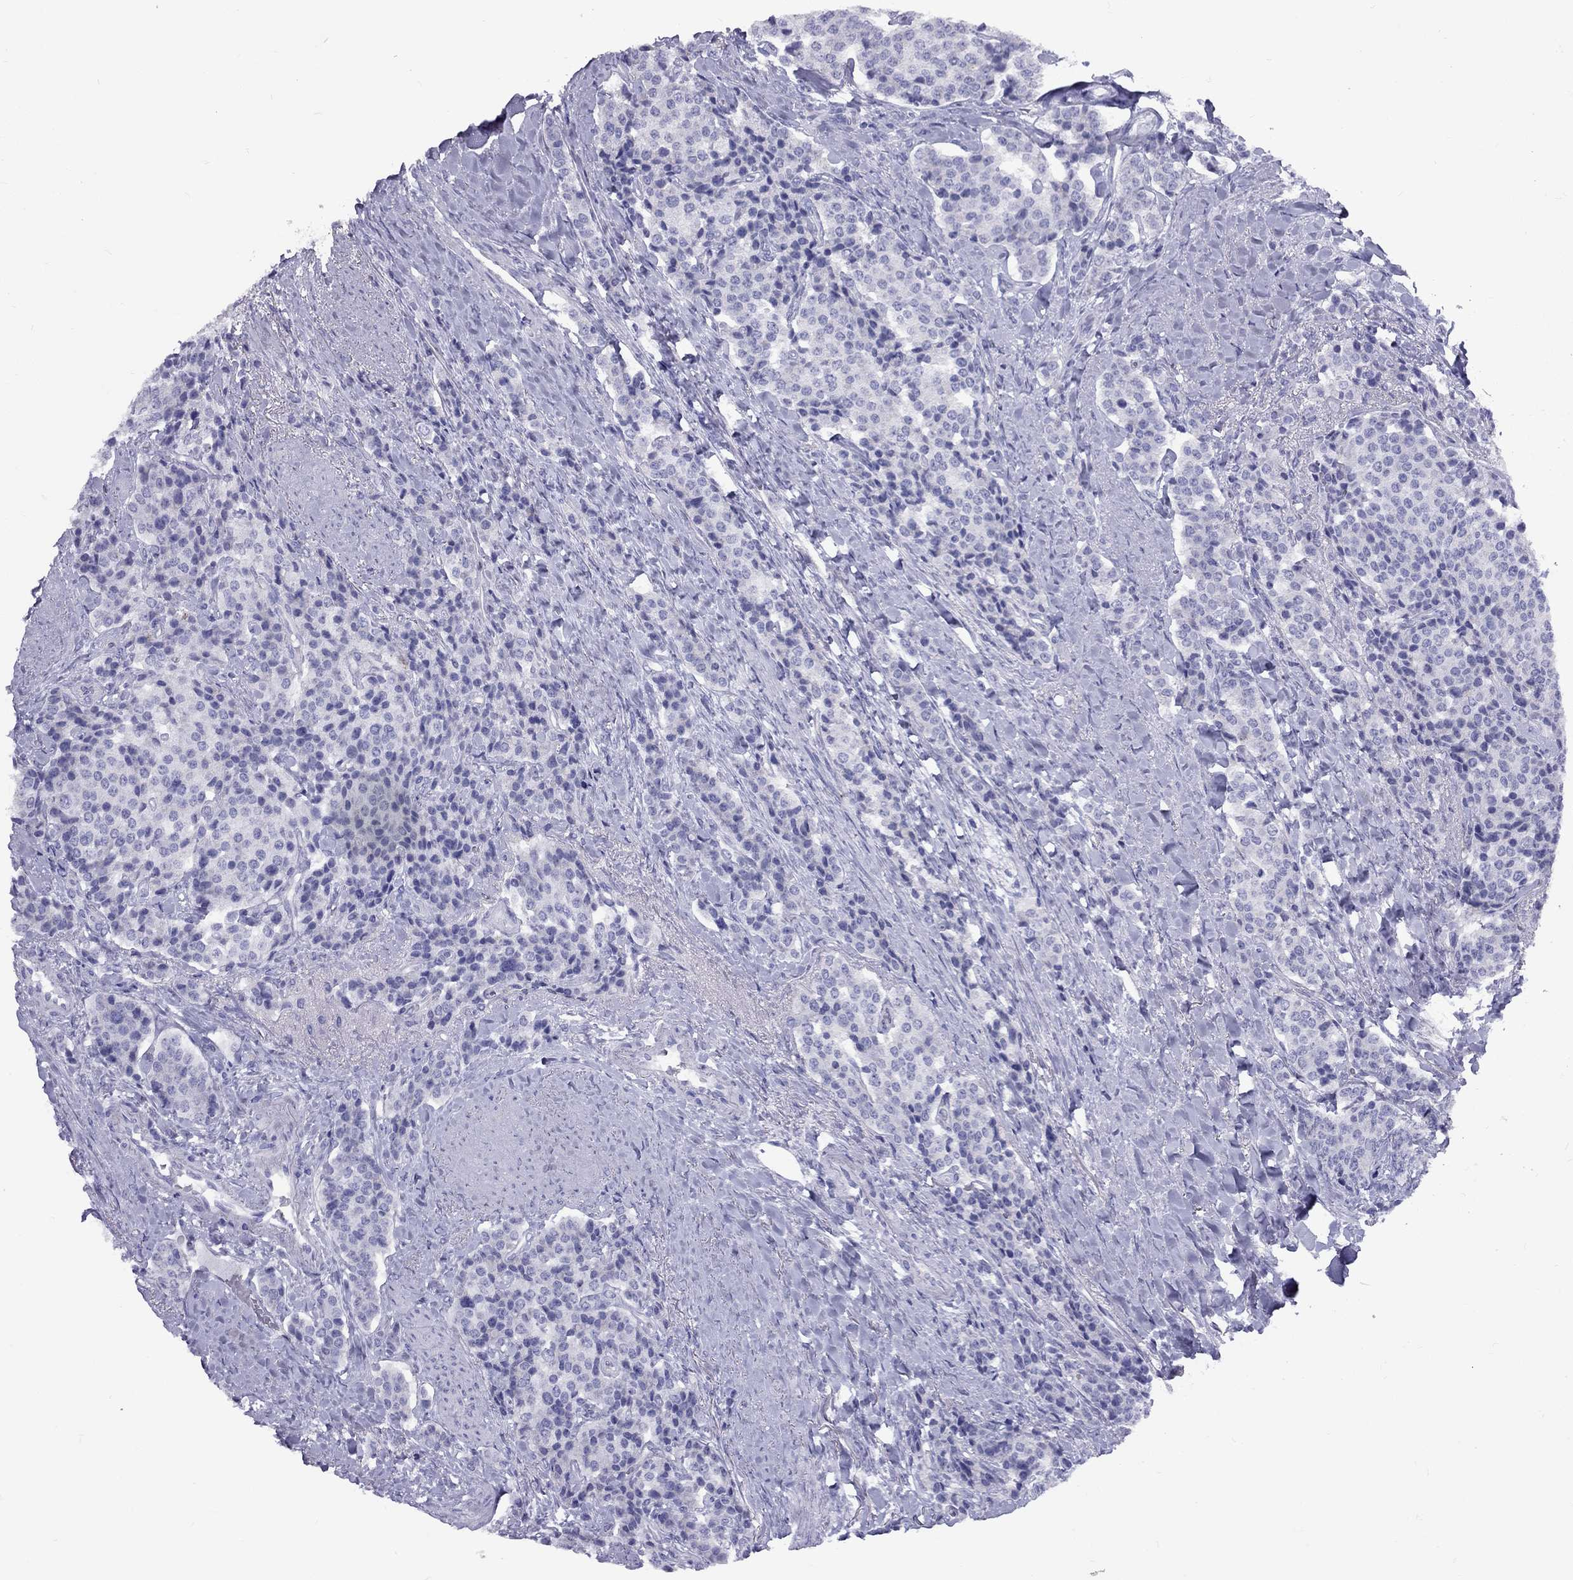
{"staining": {"intensity": "negative", "quantity": "none", "location": "none"}, "tissue": "carcinoid", "cell_type": "Tumor cells", "image_type": "cancer", "snomed": [{"axis": "morphology", "description": "Carcinoid, malignant, NOS"}, {"axis": "topography", "description": "Small intestine"}], "caption": "Tumor cells show no significant protein expression in malignant carcinoid.", "gene": "FSCN3", "patient": {"sex": "female", "age": 58}}